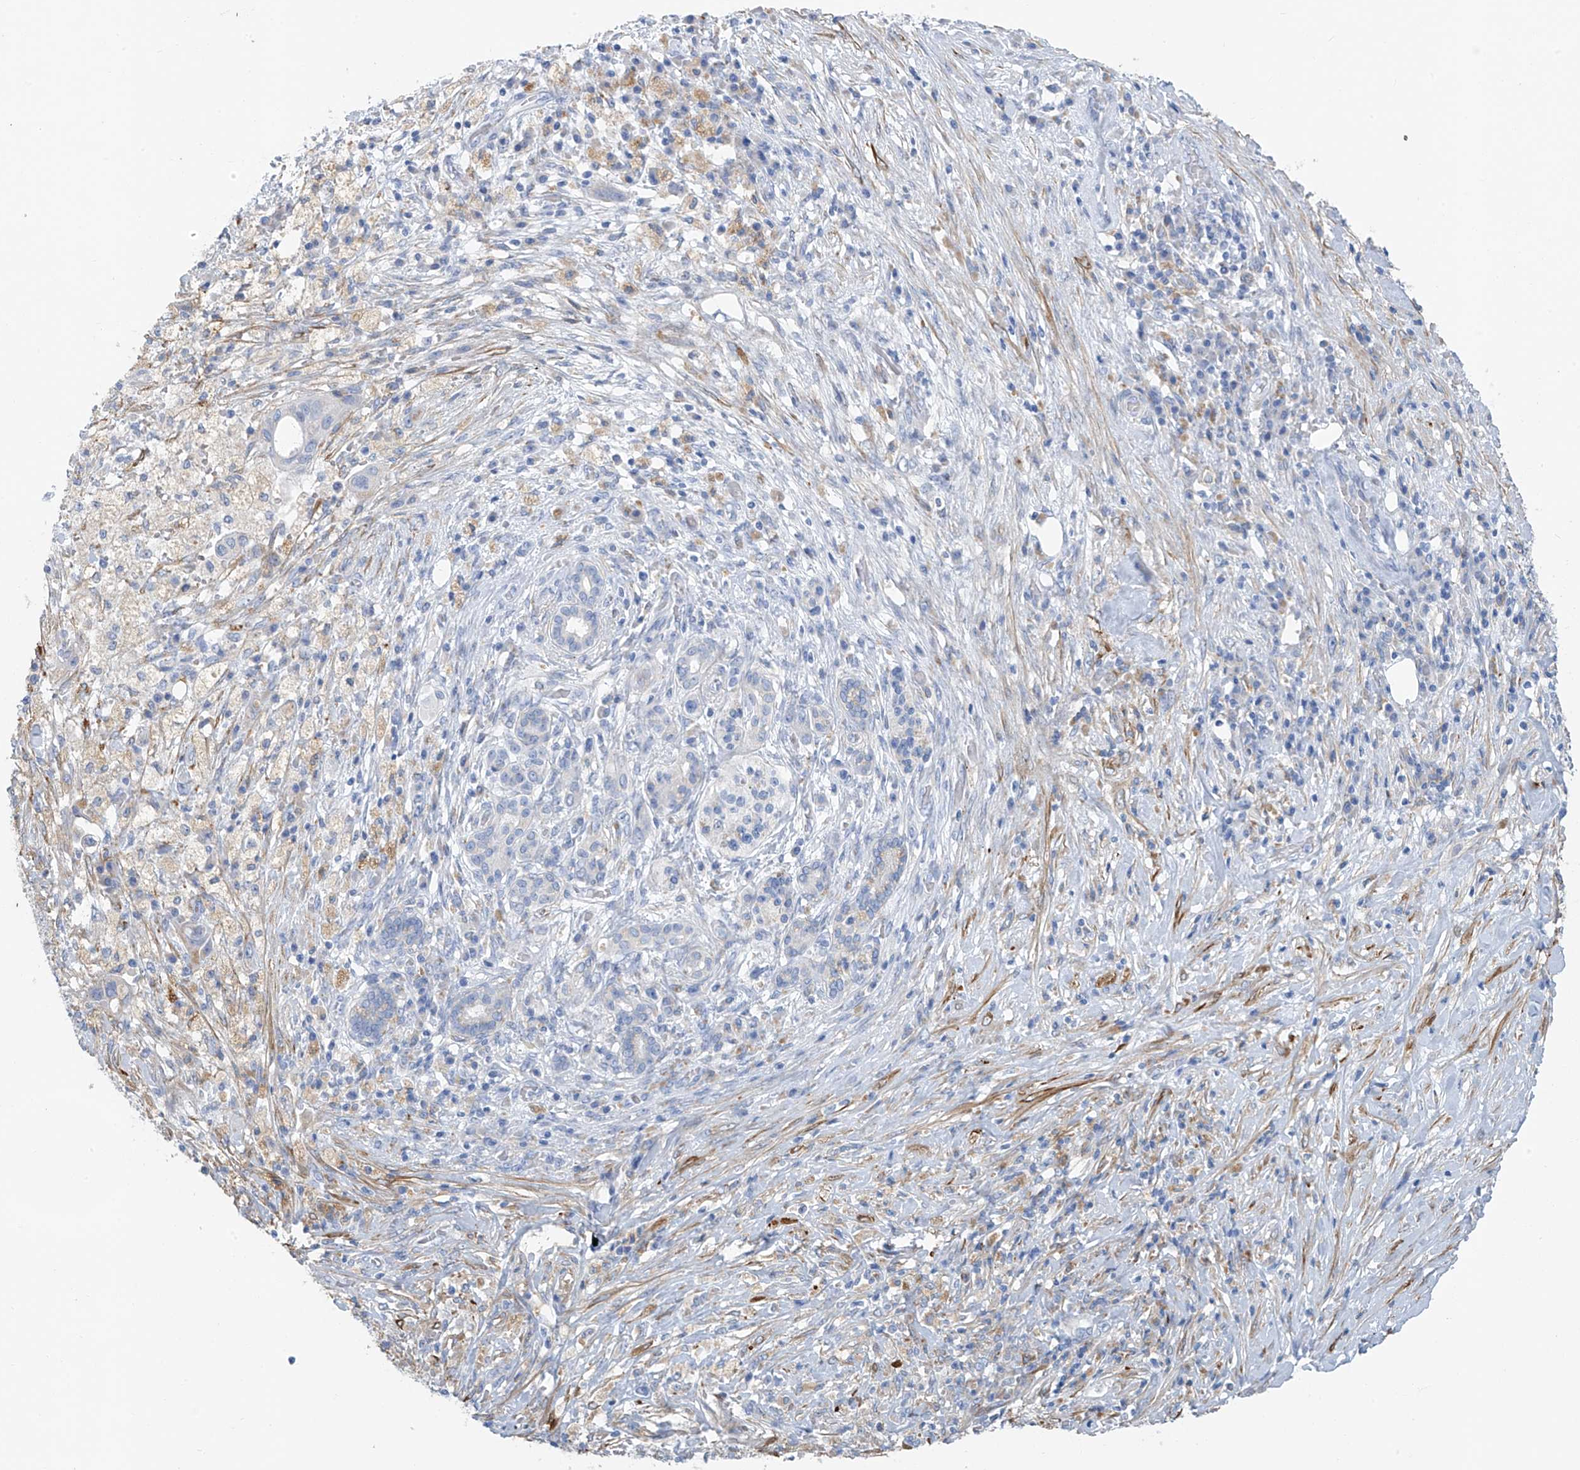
{"staining": {"intensity": "negative", "quantity": "none", "location": "none"}, "tissue": "pancreatic cancer", "cell_type": "Tumor cells", "image_type": "cancer", "snomed": [{"axis": "morphology", "description": "Adenocarcinoma, NOS"}, {"axis": "topography", "description": "Pancreas"}], "caption": "Tumor cells are negative for brown protein staining in adenocarcinoma (pancreatic).", "gene": "GLMP", "patient": {"sex": "female", "age": 73}}